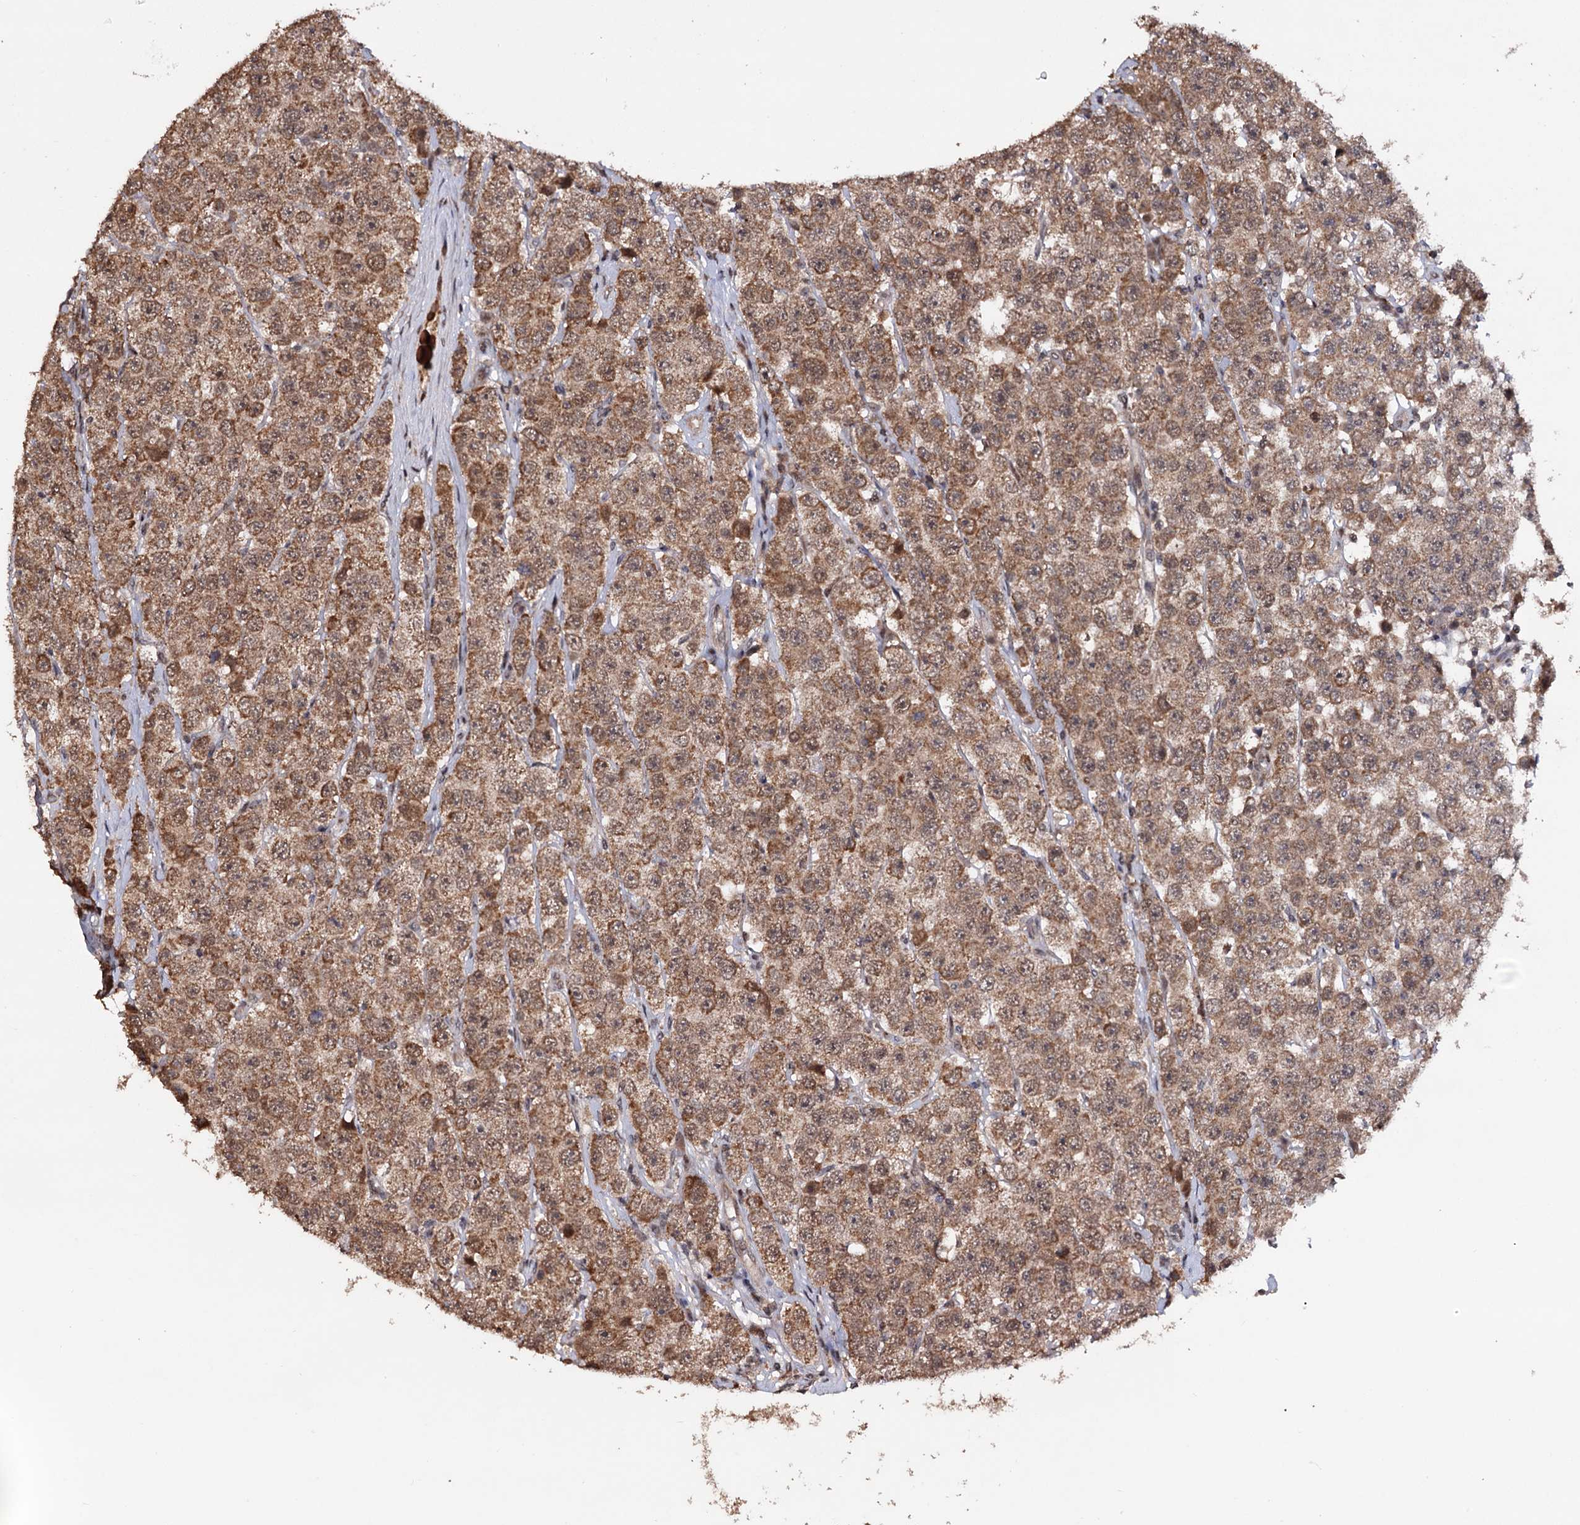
{"staining": {"intensity": "moderate", "quantity": ">75%", "location": "cytoplasmic/membranous,nuclear"}, "tissue": "testis cancer", "cell_type": "Tumor cells", "image_type": "cancer", "snomed": [{"axis": "morphology", "description": "Seminoma, NOS"}, {"axis": "topography", "description": "Testis"}], "caption": "Human testis seminoma stained for a protein (brown) displays moderate cytoplasmic/membranous and nuclear positive expression in approximately >75% of tumor cells.", "gene": "KLF5", "patient": {"sex": "male", "age": 28}}